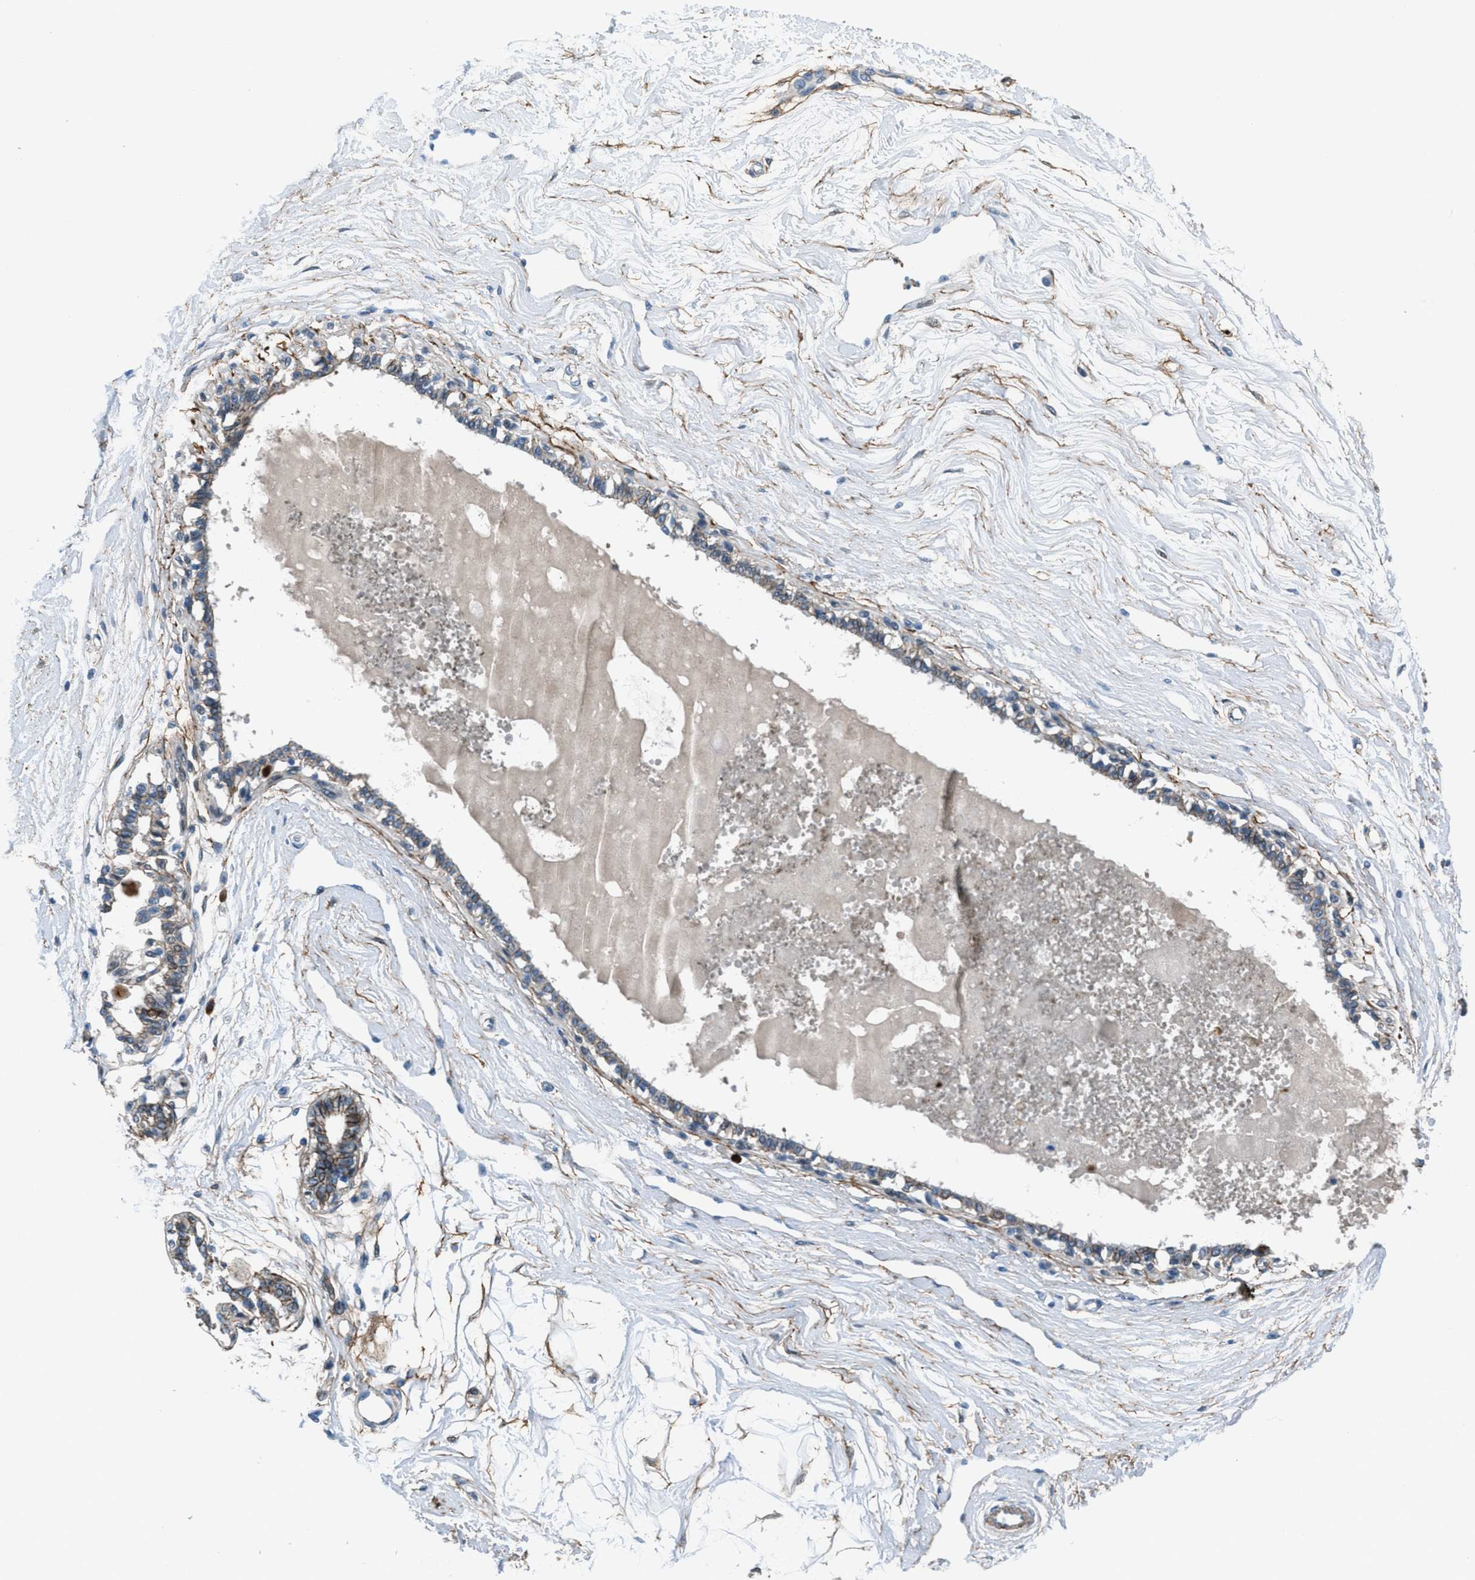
{"staining": {"intensity": "negative", "quantity": "none", "location": "none"}, "tissue": "breast", "cell_type": "Adipocytes", "image_type": "normal", "snomed": [{"axis": "morphology", "description": "Normal tissue, NOS"}, {"axis": "topography", "description": "Breast"}], "caption": "Immunohistochemistry of unremarkable human breast demonstrates no staining in adipocytes.", "gene": "FBN1", "patient": {"sex": "female", "age": 45}}